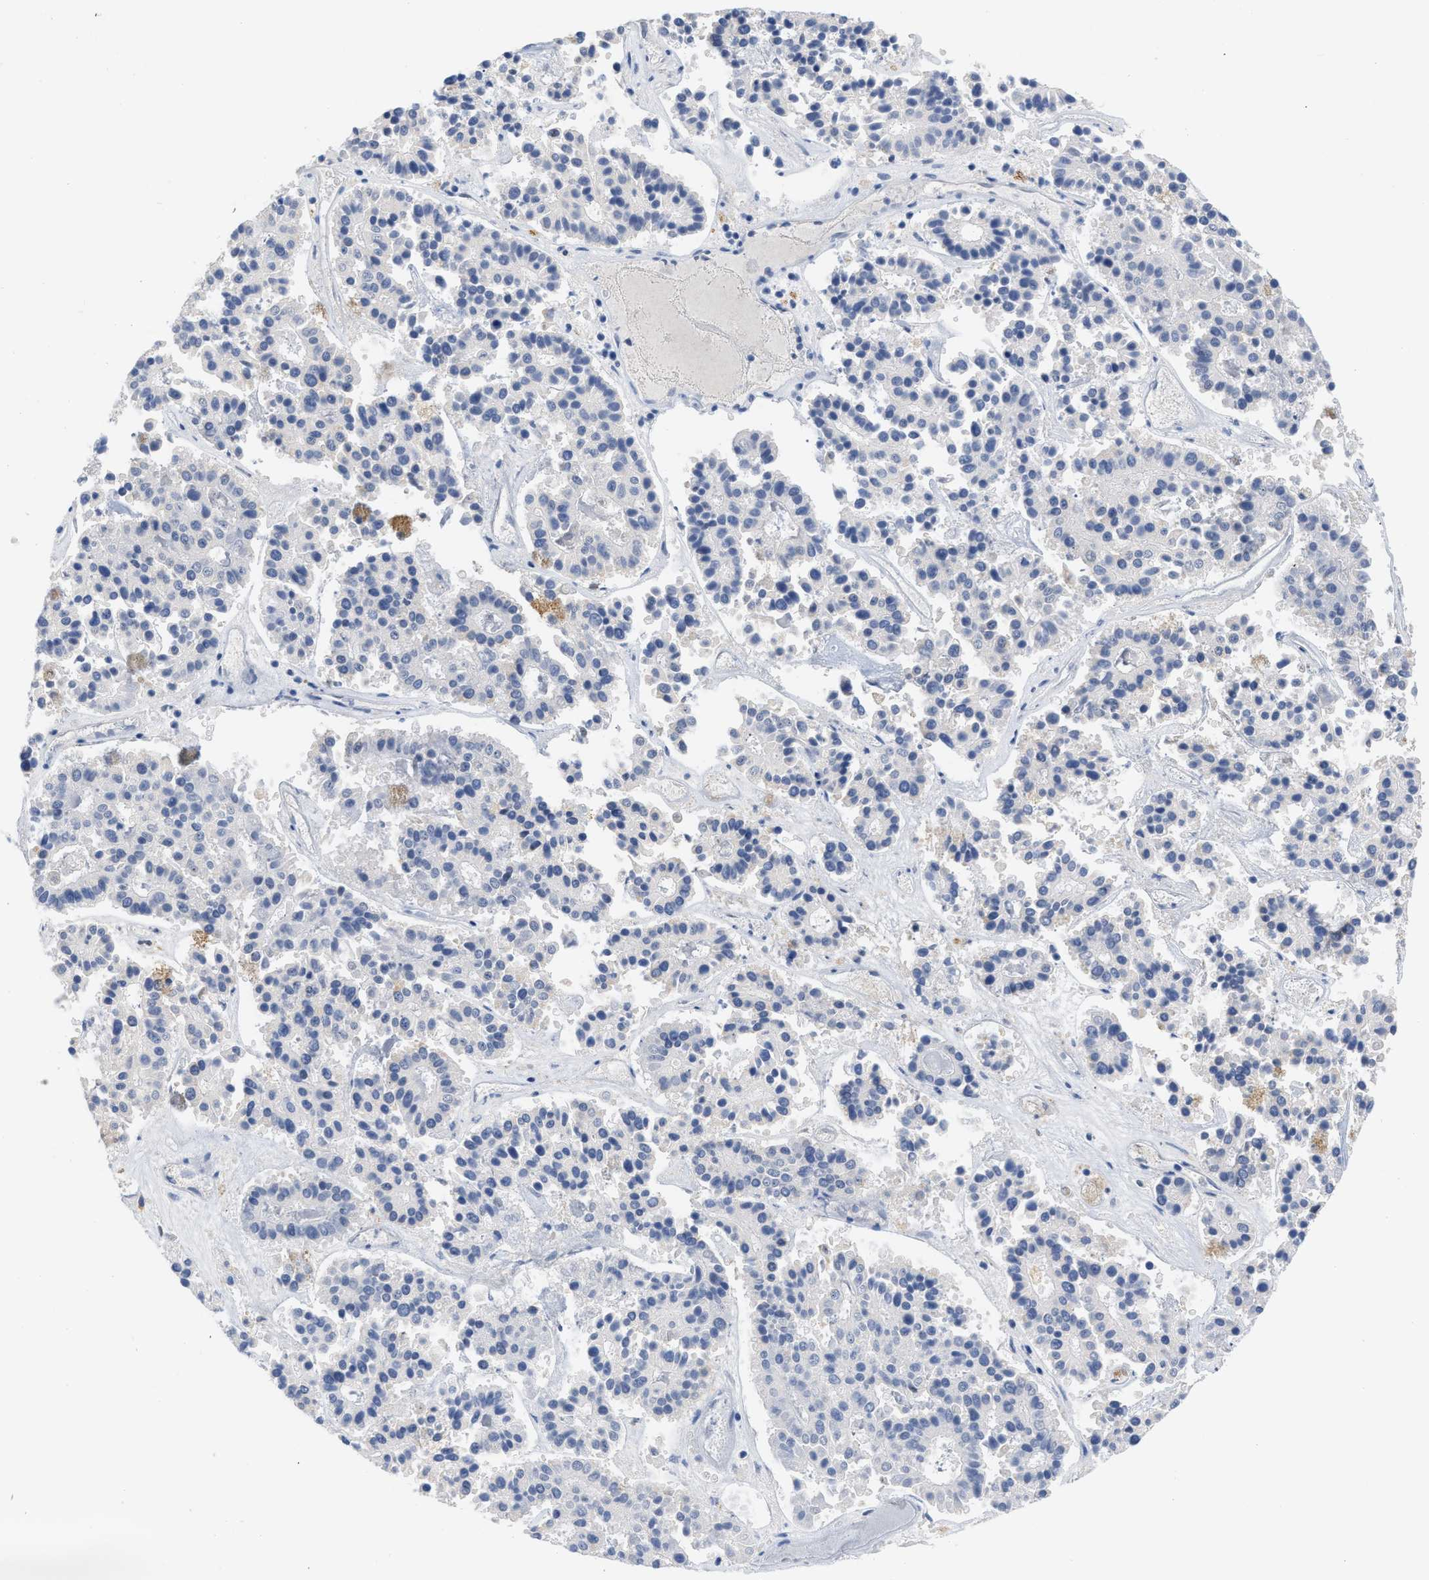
{"staining": {"intensity": "negative", "quantity": "none", "location": "none"}, "tissue": "pancreatic cancer", "cell_type": "Tumor cells", "image_type": "cancer", "snomed": [{"axis": "morphology", "description": "Adenocarcinoma, NOS"}, {"axis": "topography", "description": "Pancreas"}], "caption": "The image exhibits no significant expression in tumor cells of pancreatic cancer (adenocarcinoma). The staining was performed using DAB (3,3'-diaminobenzidine) to visualize the protein expression in brown, while the nuclei were stained in blue with hematoxylin (Magnification: 20x).", "gene": "ELAC2", "patient": {"sex": "male", "age": 50}}